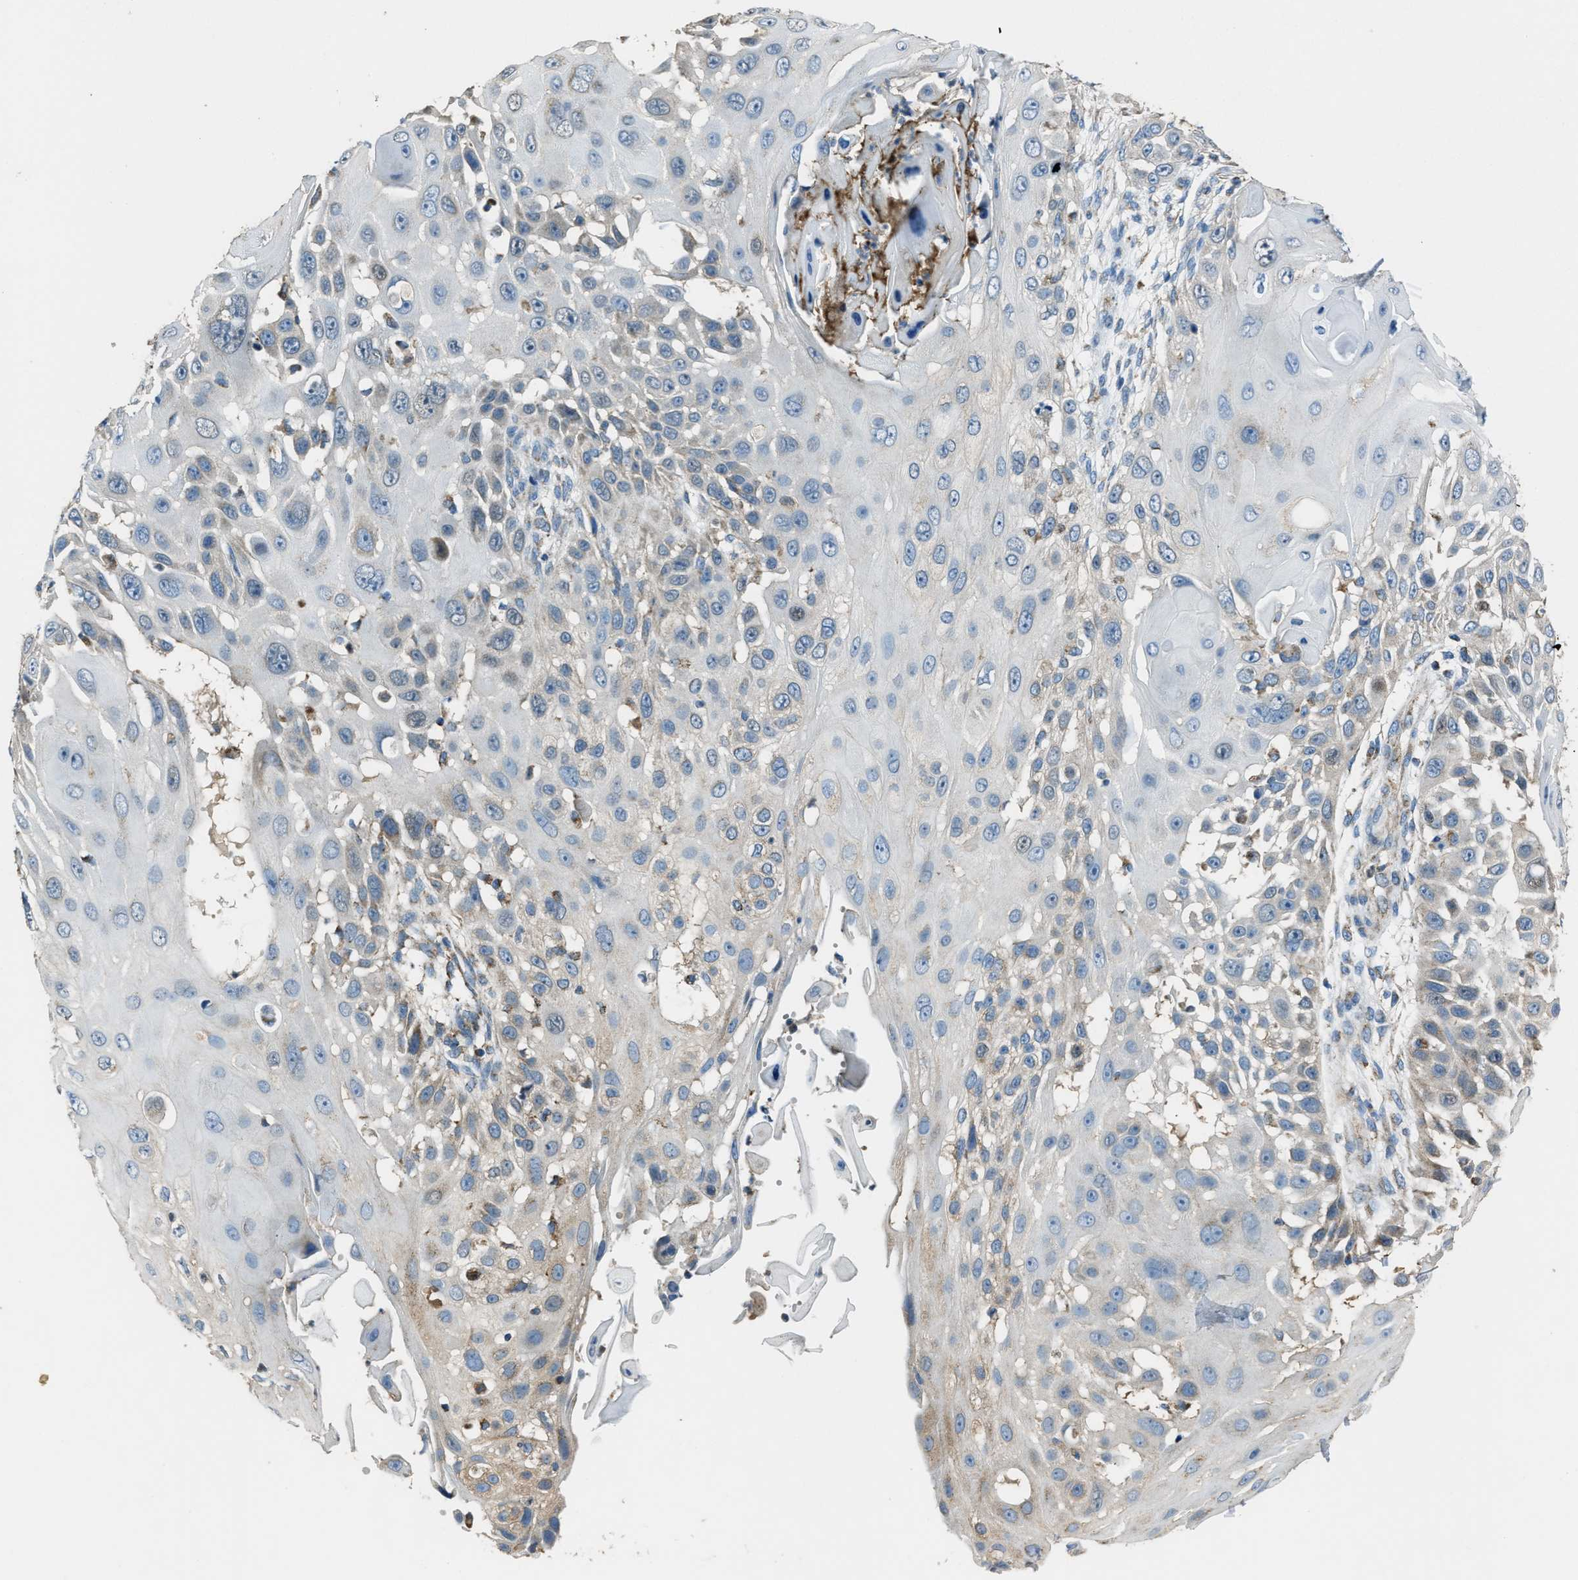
{"staining": {"intensity": "weak", "quantity": "<25%", "location": "cytoplasmic/membranous"}, "tissue": "skin cancer", "cell_type": "Tumor cells", "image_type": "cancer", "snomed": [{"axis": "morphology", "description": "Squamous cell carcinoma, NOS"}, {"axis": "topography", "description": "Skin"}], "caption": "Image shows no protein positivity in tumor cells of skin cancer (squamous cell carcinoma) tissue.", "gene": "SLC25A11", "patient": {"sex": "female", "age": 44}}